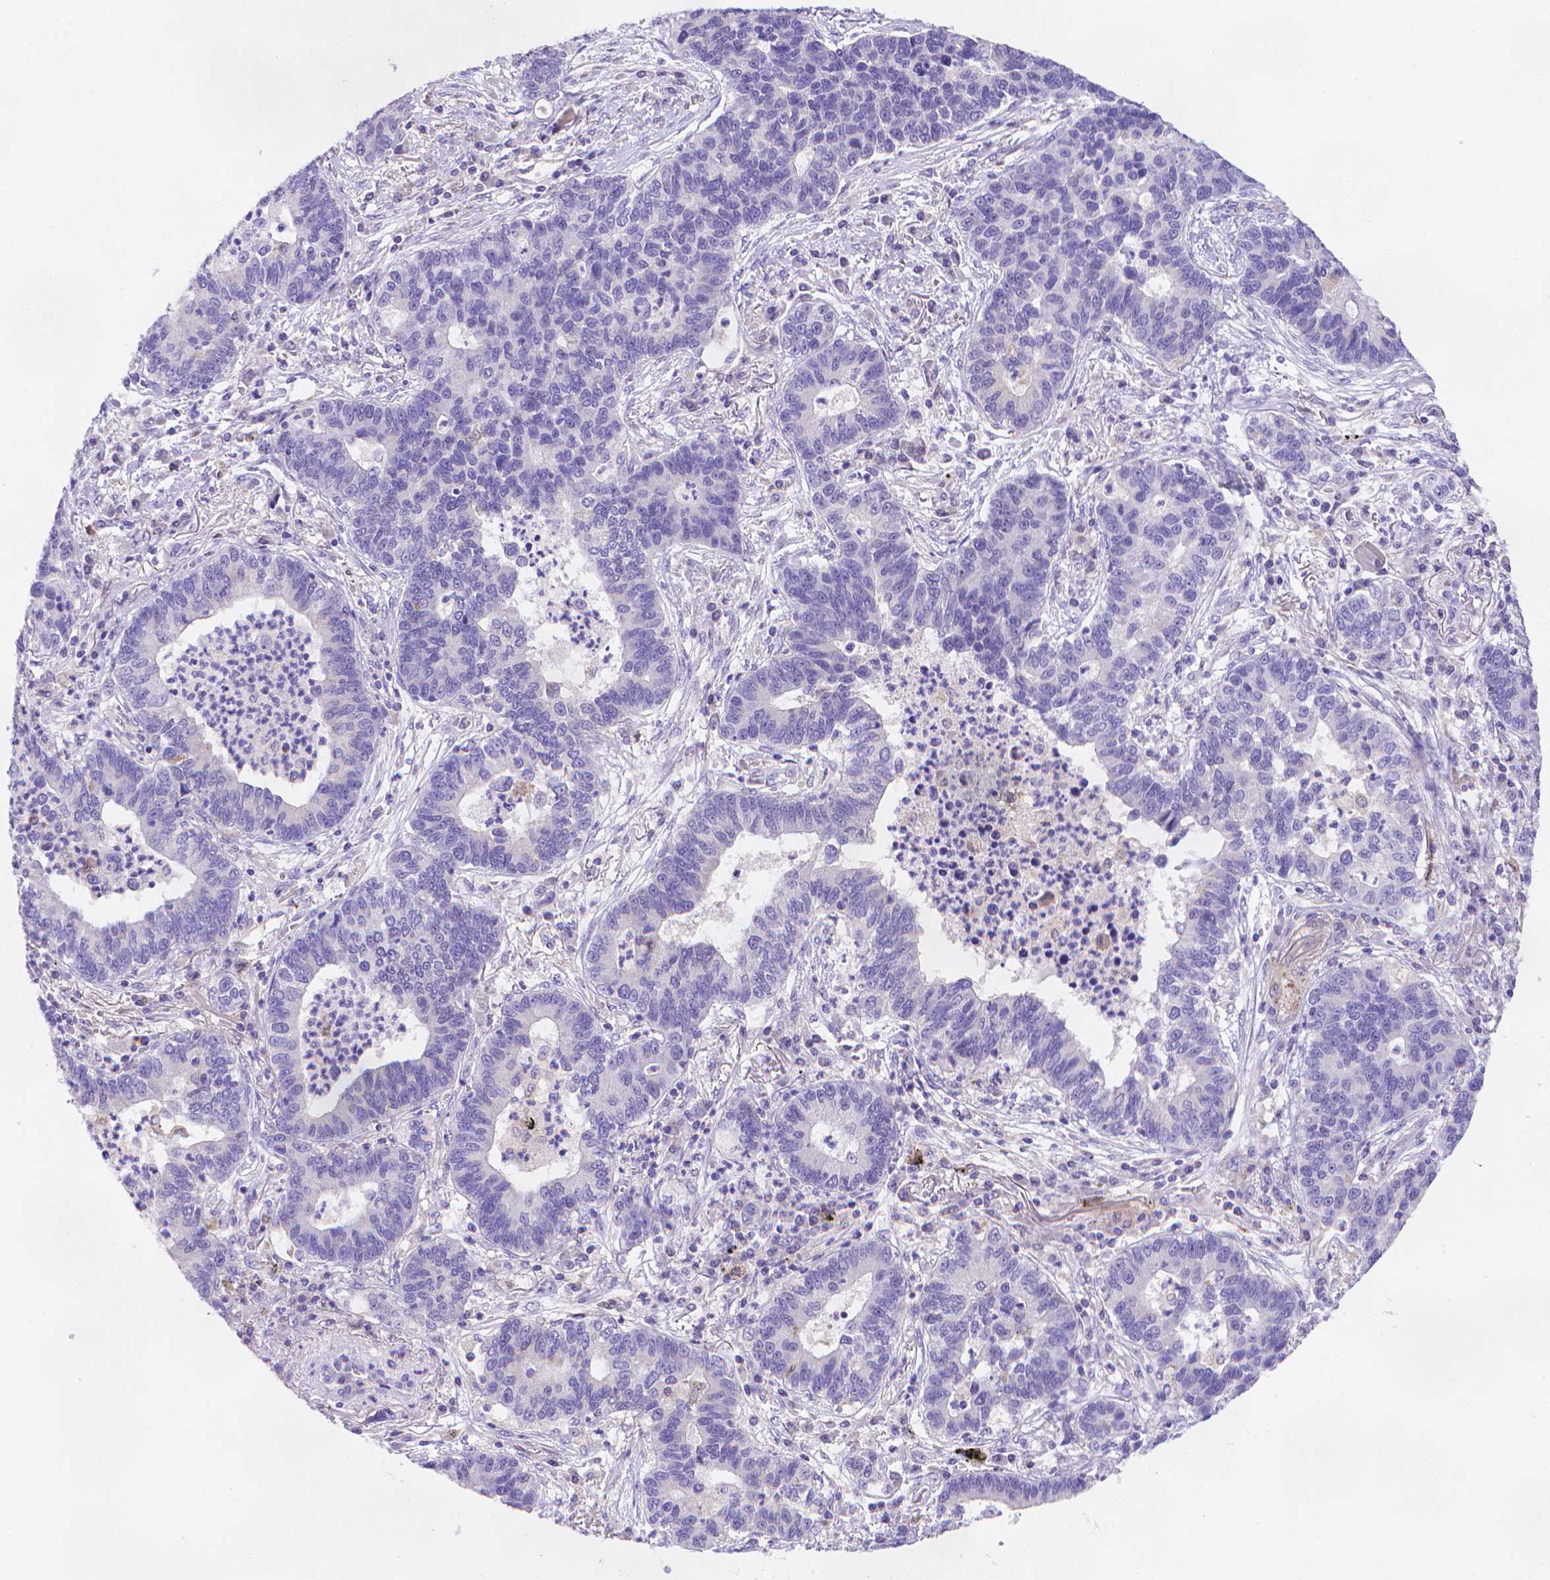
{"staining": {"intensity": "negative", "quantity": "none", "location": "none"}, "tissue": "lung cancer", "cell_type": "Tumor cells", "image_type": "cancer", "snomed": [{"axis": "morphology", "description": "Adenocarcinoma, NOS"}, {"axis": "topography", "description": "Lung"}], "caption": "An immunohistochemistry (IHC) image of lung cancer is shown. There is no staining in tumor cells of lung cancer. (Brightfield microscopy of DAB IHC at high magnification).", "gene": "FGD2", "patient": {"sex": "female", "age": 57}}